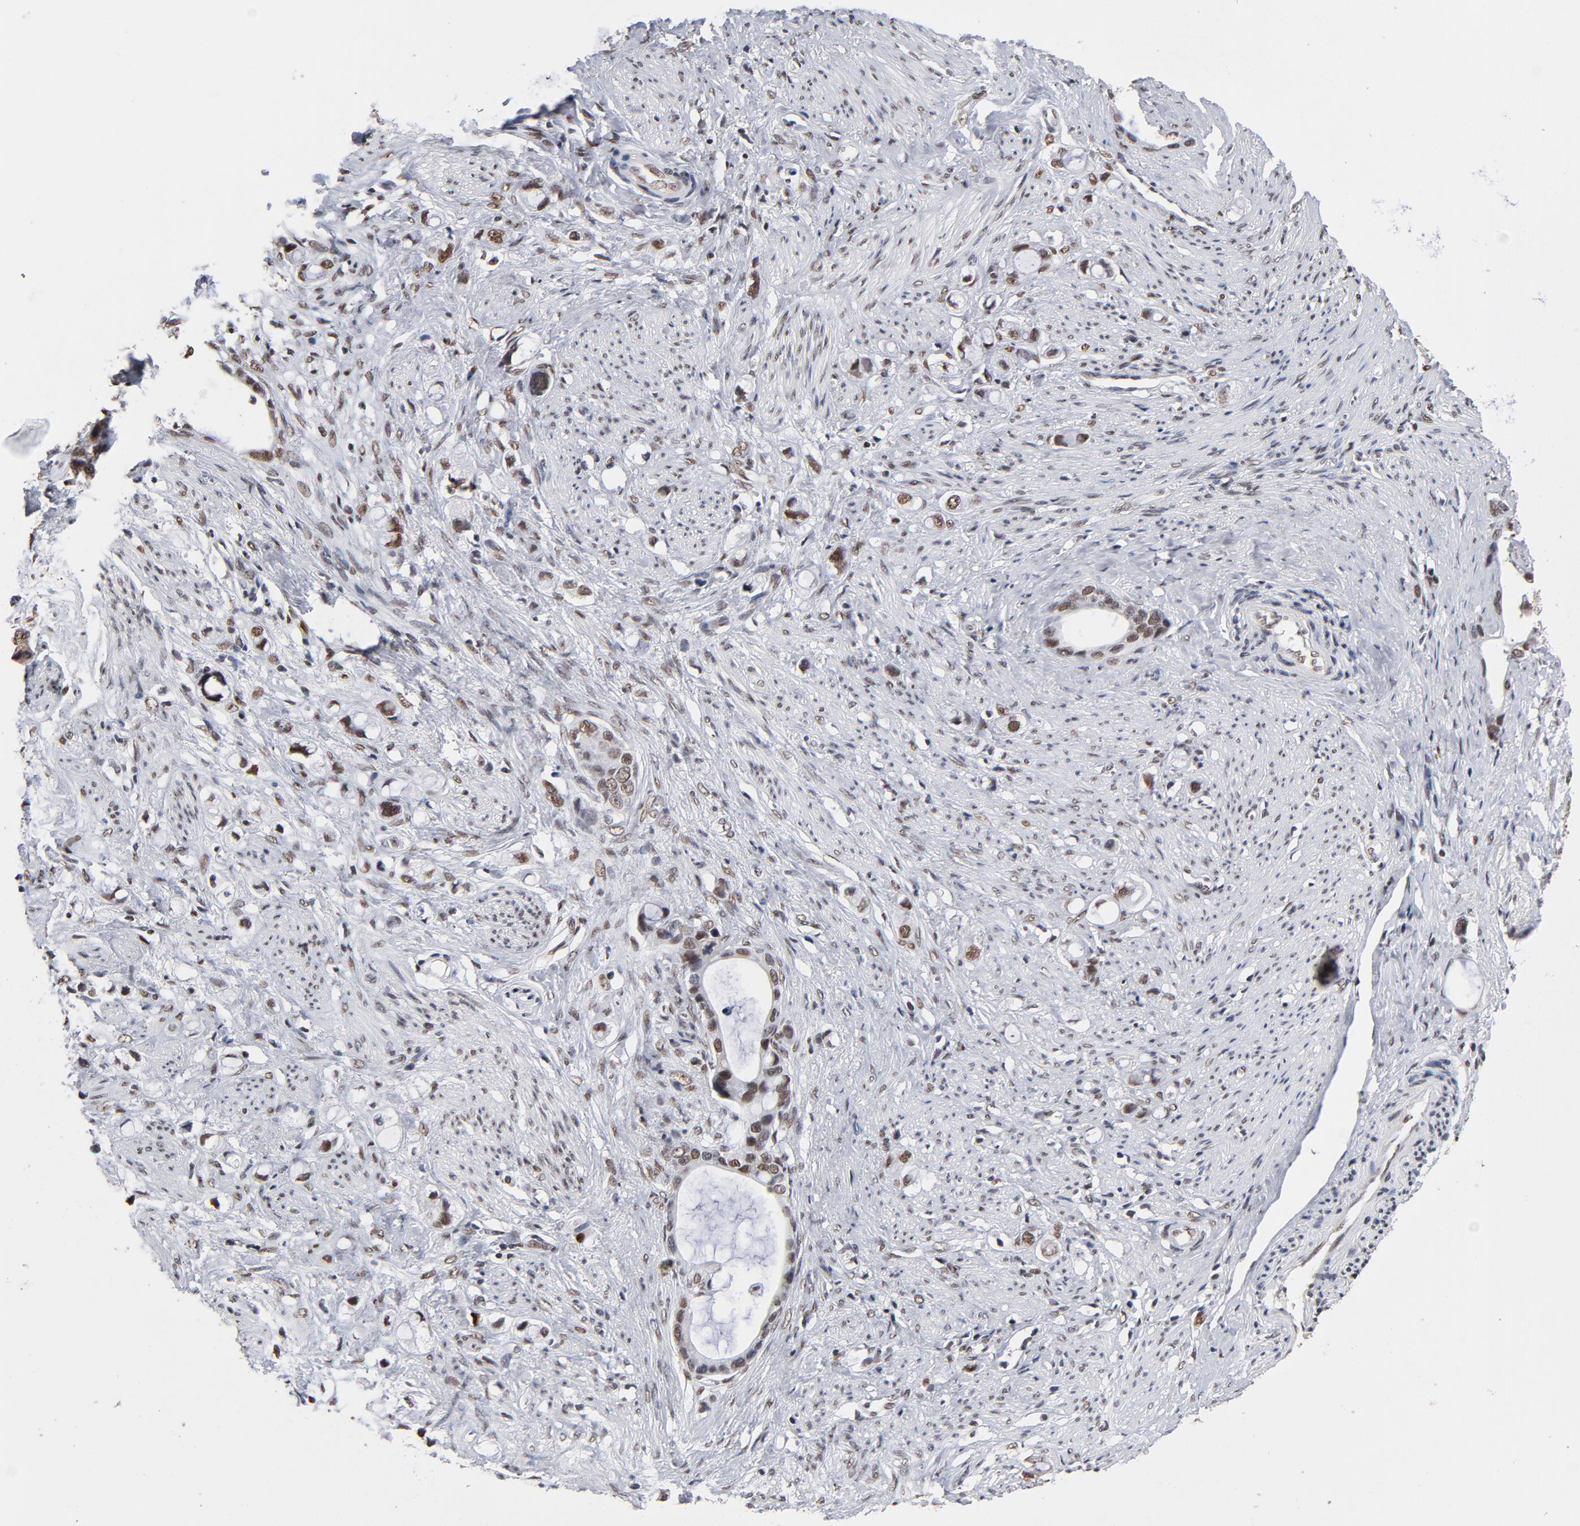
{"staining": {"intensity": "moderate", "quantity": ">75%", "location": "nuclear"}, "tissue": "stomach cancer", "cell_type": "Tumor cells", "image_type": "cancer", "snomed": [{"axis": "morphology", "description": "Adenocarcinoma, NOS"}, {"axis": "topography", "description": "Stomach"}], "caption": "A brown stain labels moderate nuclear staining of a protein in human stomach cancer tumor cells.", "gene": "TP53BP1", "patient": {"sex": "female", "age": 75}}